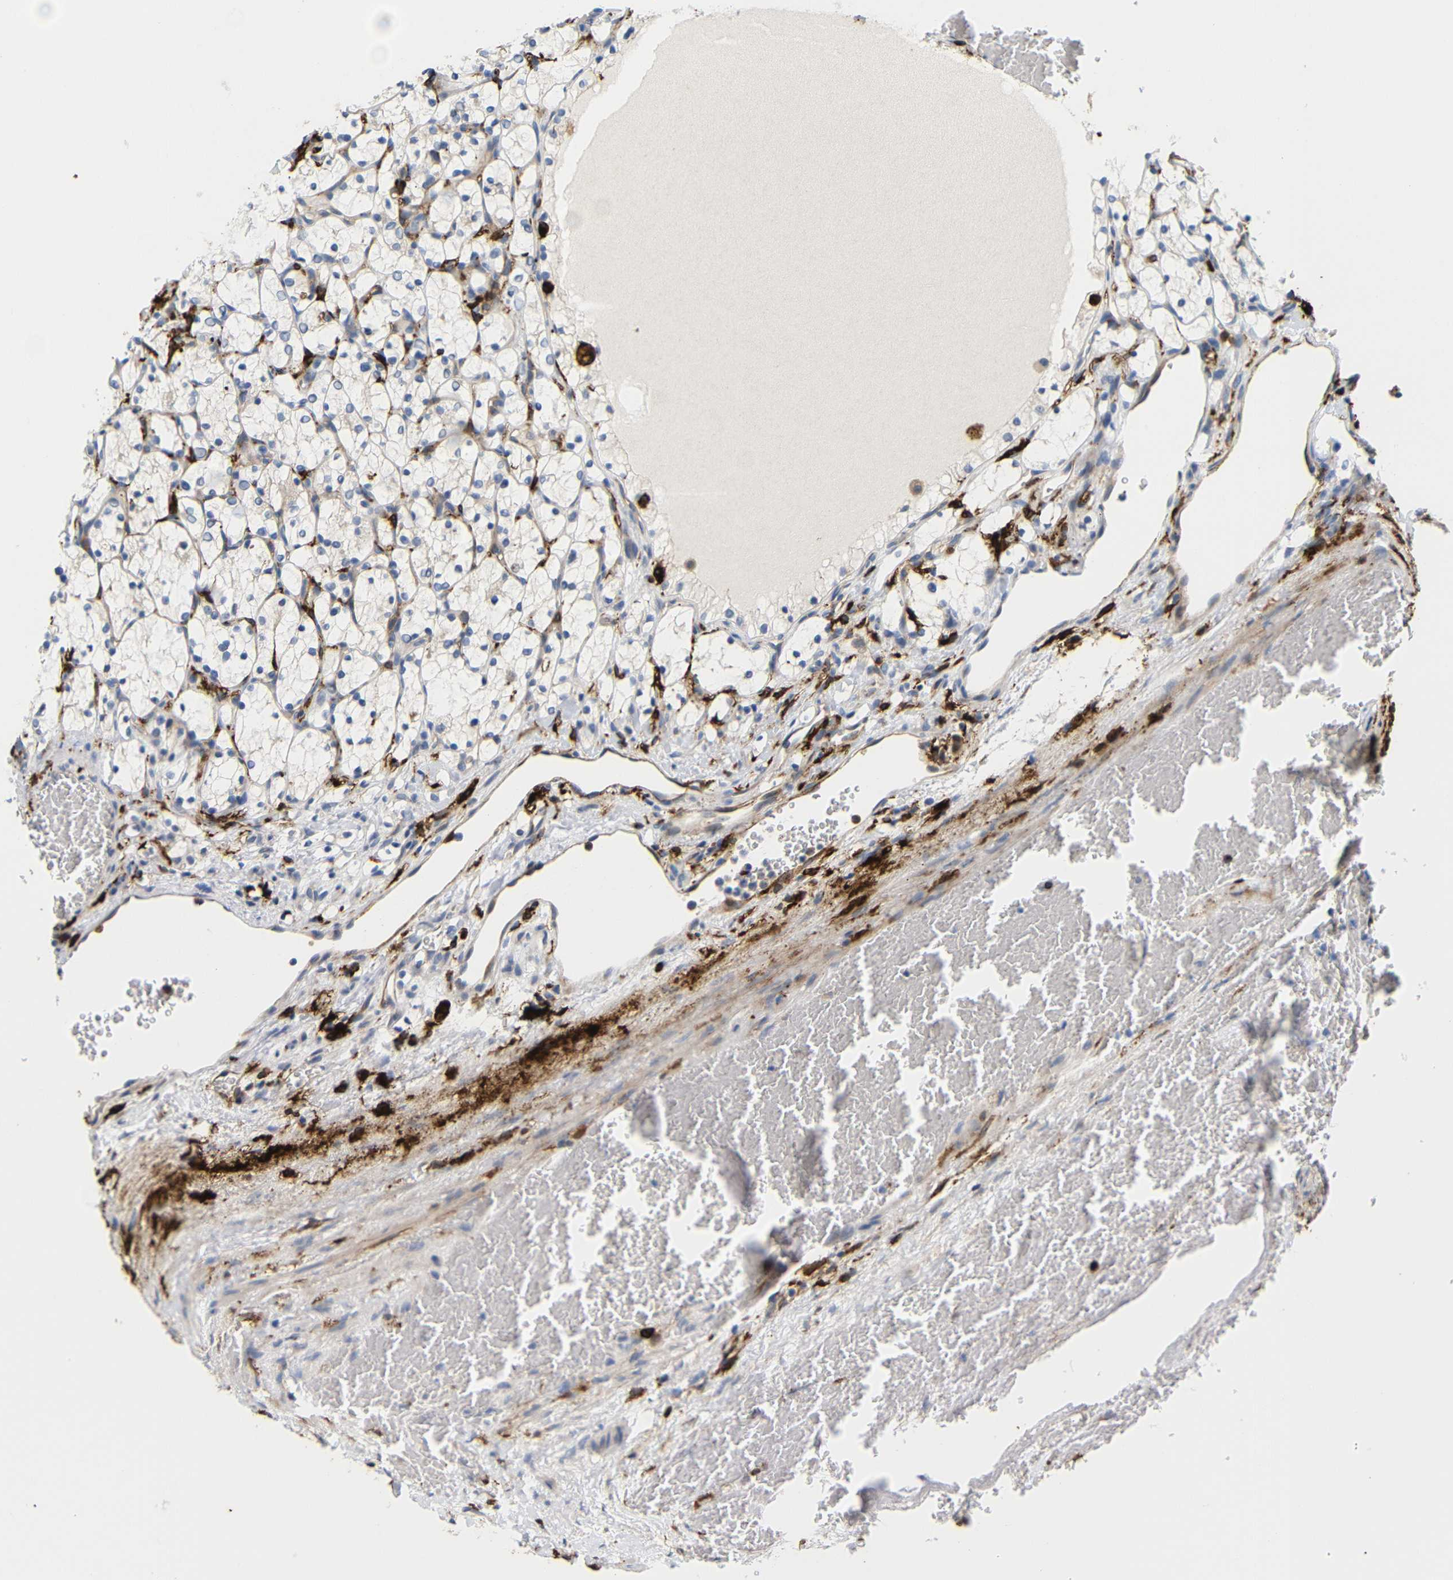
{"staining": {"intensity": "negative", "quantity": "none", "location": "none"}, "tissue": "renal cancer", "cell_type": "Tumor cells", "image_type": "cancer", "snomed": [{"axis": "morphology", "description": "Adenocarcinoma, NOS"}, {"axis": "topography", "description": "Kidney"}], "caption": "This is a histopathology image of immunohistochemistry (IHC) staining of adenocarcinoma (renal), which shows no staining in tumor cells. (Stains: DAB (3,3'-diaminobenzidine) immunohistochemistry (IHC) with hematoxylin counter stain, Microscopy: brightfield microscopy at high magnification).", "gene": "HLA-DQB1", "patient": {"sex": "female", "age": 69}}